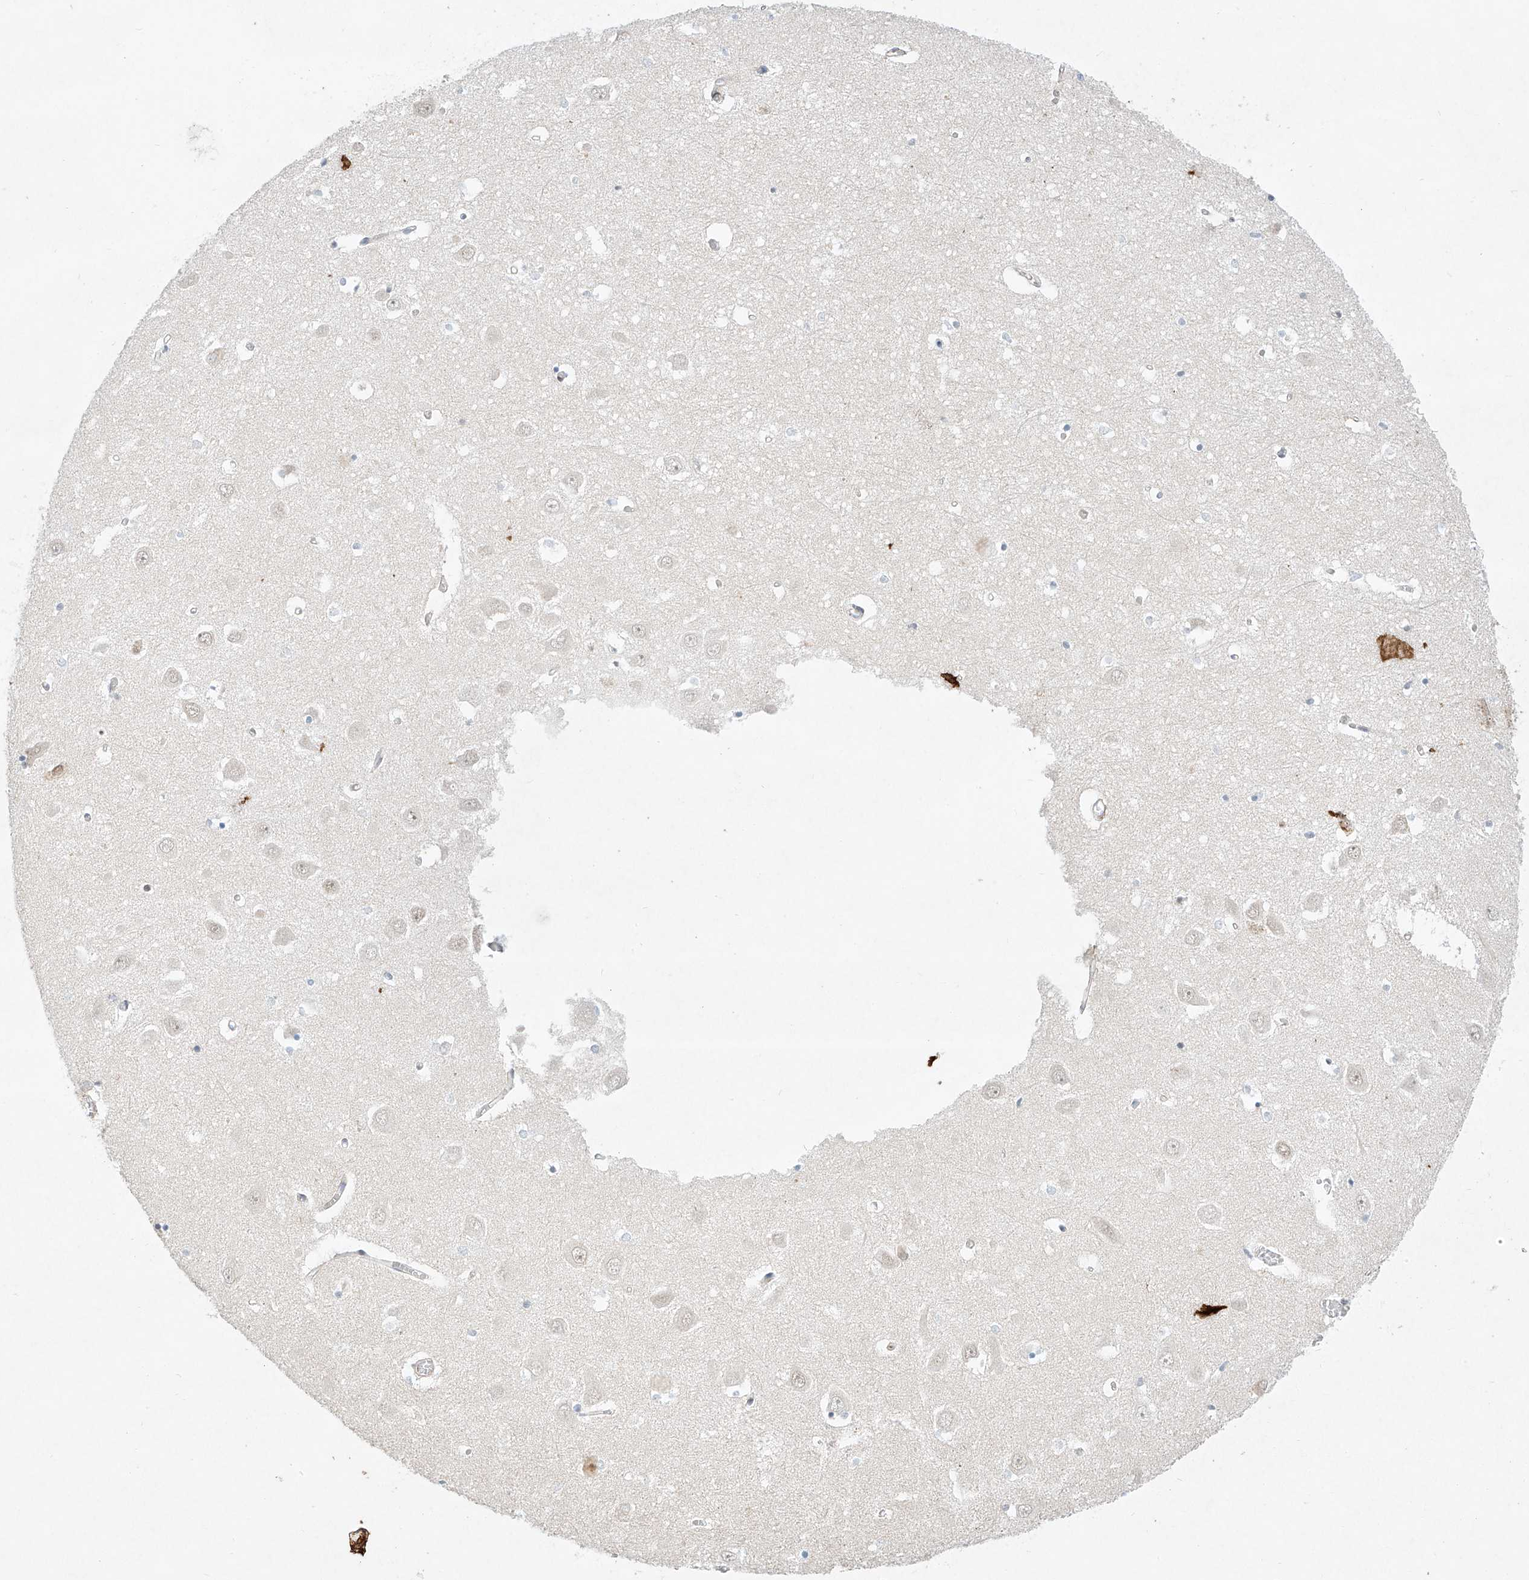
{"staining": {"intensity": "negative", "quantity": "none", "location": "none"}, "tissue": "hippocampus", "cell_type": "Glial cells", "image_type": "normal", "snomed": [{"axis": "morphology", "description": "Normal tissue, NOS"}, {"axis": "topography", "description": "Hippocampus"}], "caption": "Immunohistochemistry of benign hippocampus displays no positivity in glial cells.", "gene": "REEP2", "patient": {"sex": "male", "age": 70}}